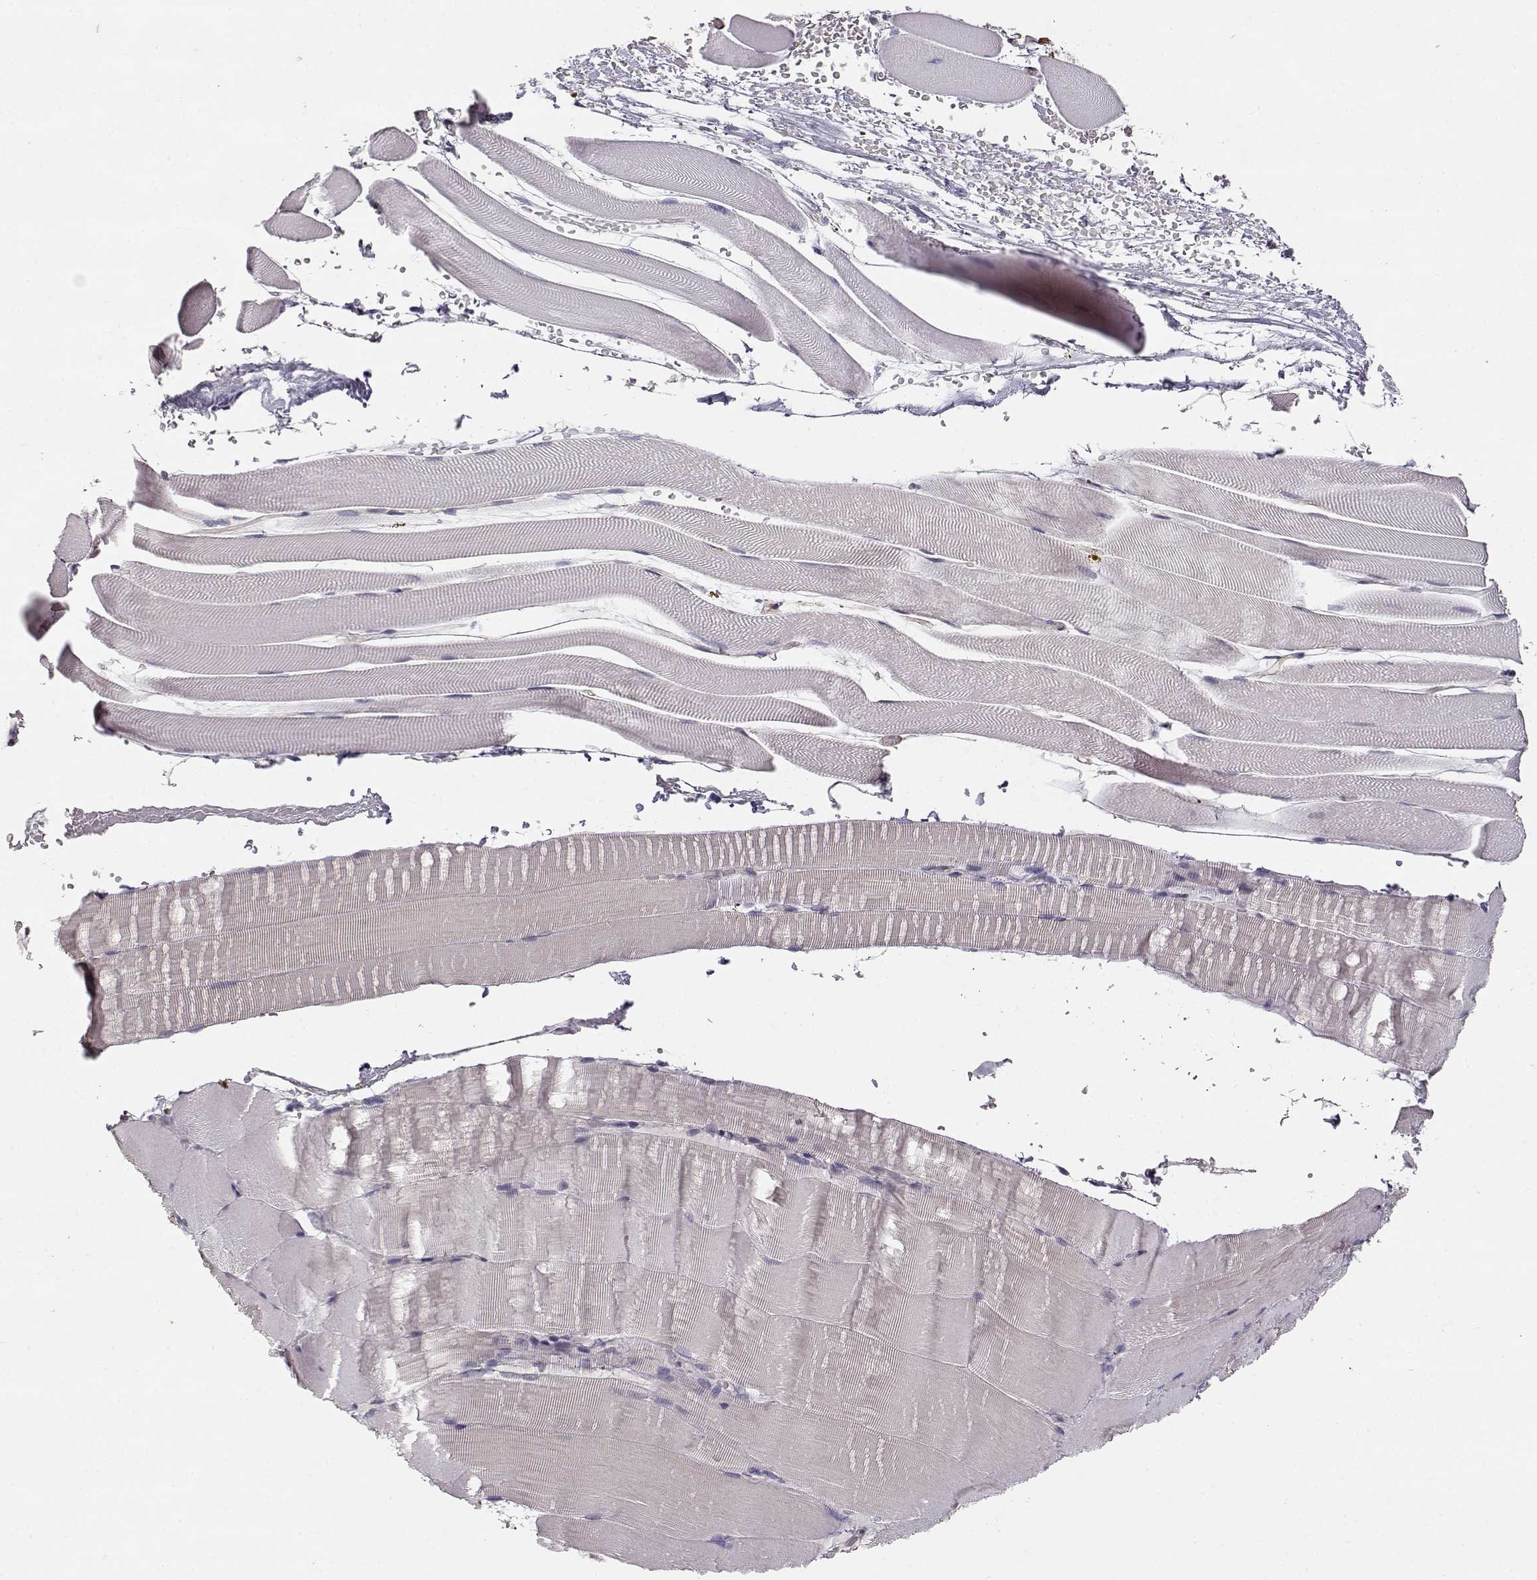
{"staining": {"intensity": "negative", "quantity": "none", "location": "none"}, "tissue": "skeletal muscle", "cell_type": "Myocytes", "image_type": "normal", "snomed": [{"axis": "morphology", "description": "Normal tissue, NOS"}, {"axis": "topography", "description": "Skeletal muscle"}], "caption": "High power microscopy photomicrograph of an immunohistochemistry (IHC) micrograph of unremarkable skeletal muscle, revealing no significant expression in myocytes. Brightfield microscopy of immunohistochemistry (IHC) stained with DAB (3,3'-diaminobenzidine) (brown) and hematoxylin (blue), captured at high magnification.", "gene": "LAMA5", "patient": {"sex": "female", "age": 37}}